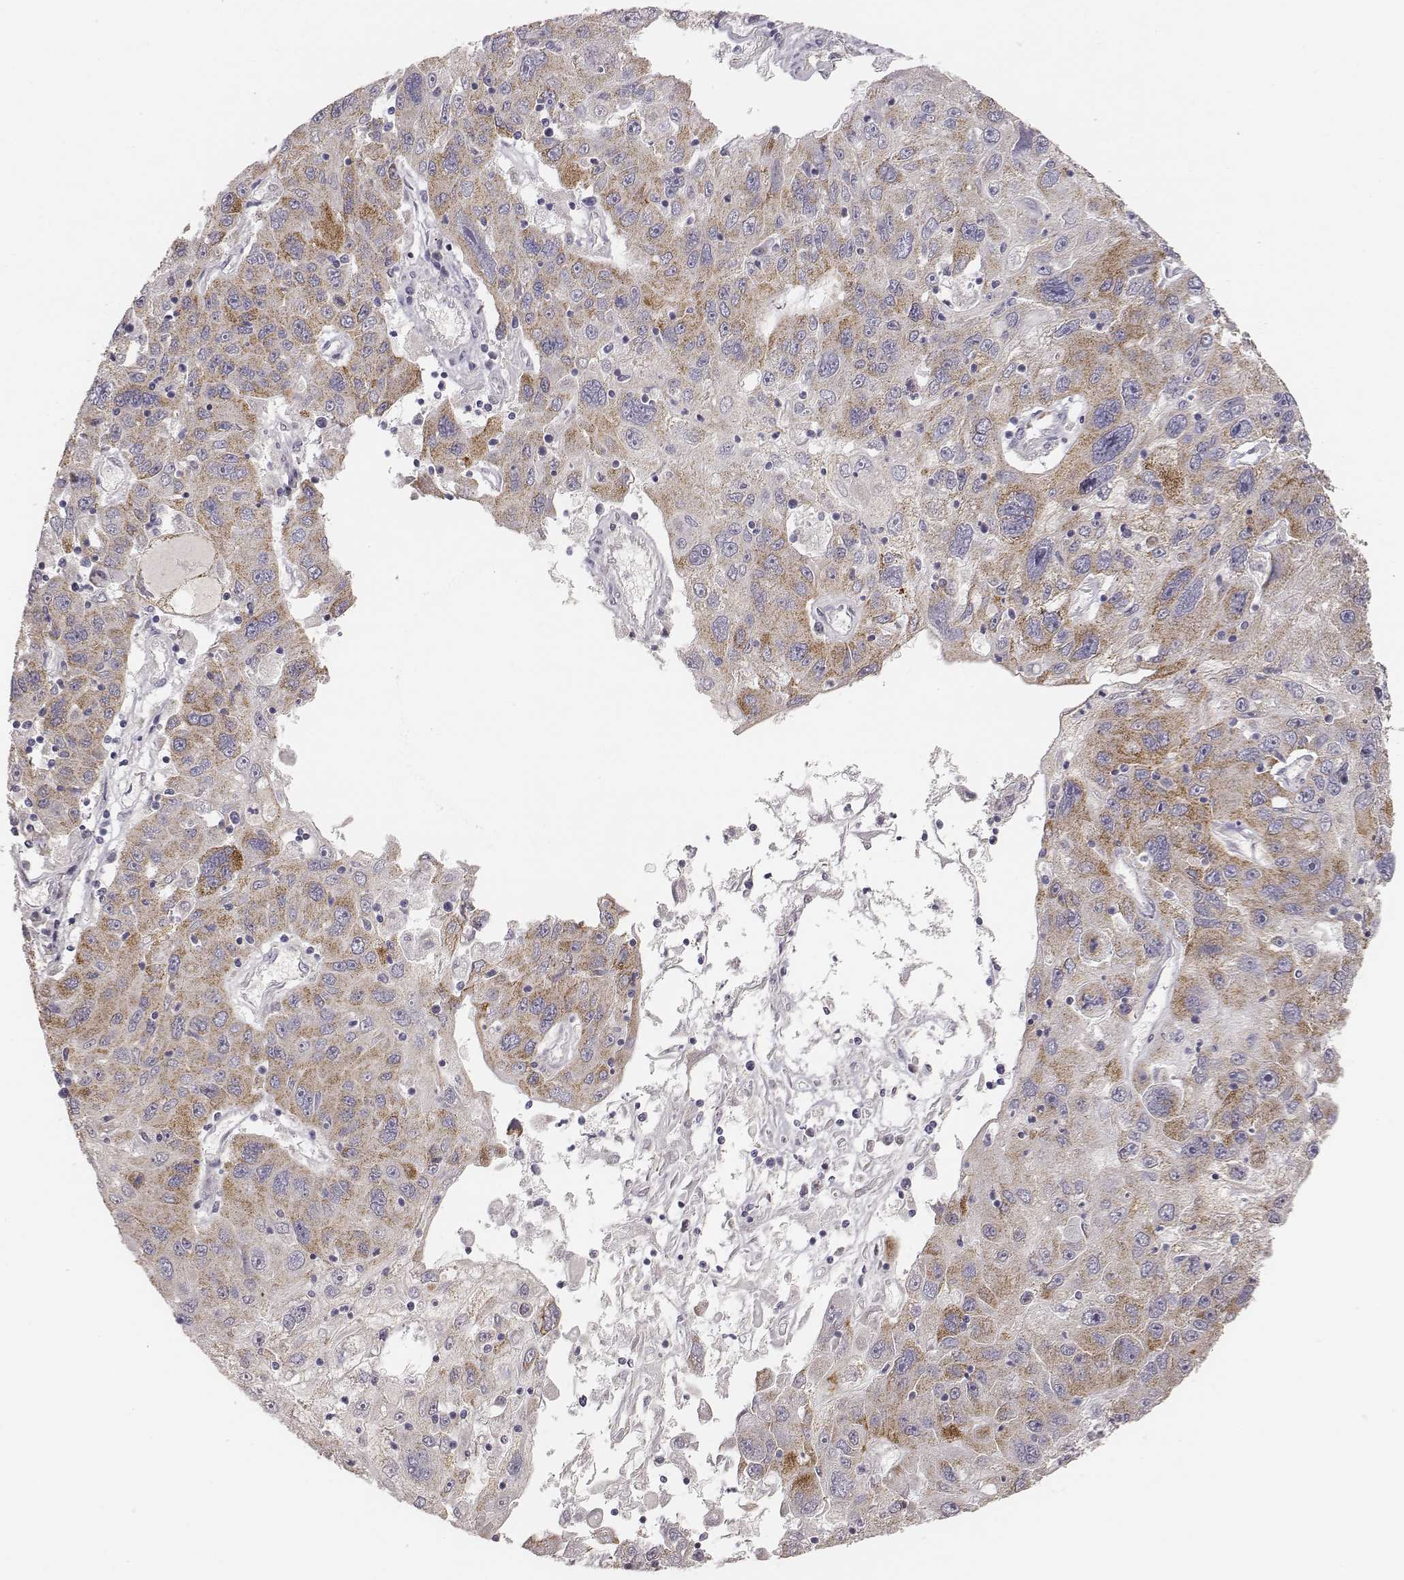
{"staining": {"intensity": "weak", "quantity": "25%-75%", "location": "cytoplasmic/membranous"}, "tissue": "stomach cancer", "cell_type": "Tumor cells", "image_type": "cancer", "snomed": [{"axis": "morphology", "description": "Adenocarcinoma, NOS"}, {"axis": "topography", "description": "Stomach"}], "caption": "Tumor cells show weak cytoplasmic/membranous expression in approximately 25%-75% of cells in adenocarcinoma (stomach).", "gene": "ABCD3", "patient": {"sex": "male", "age": 56}}